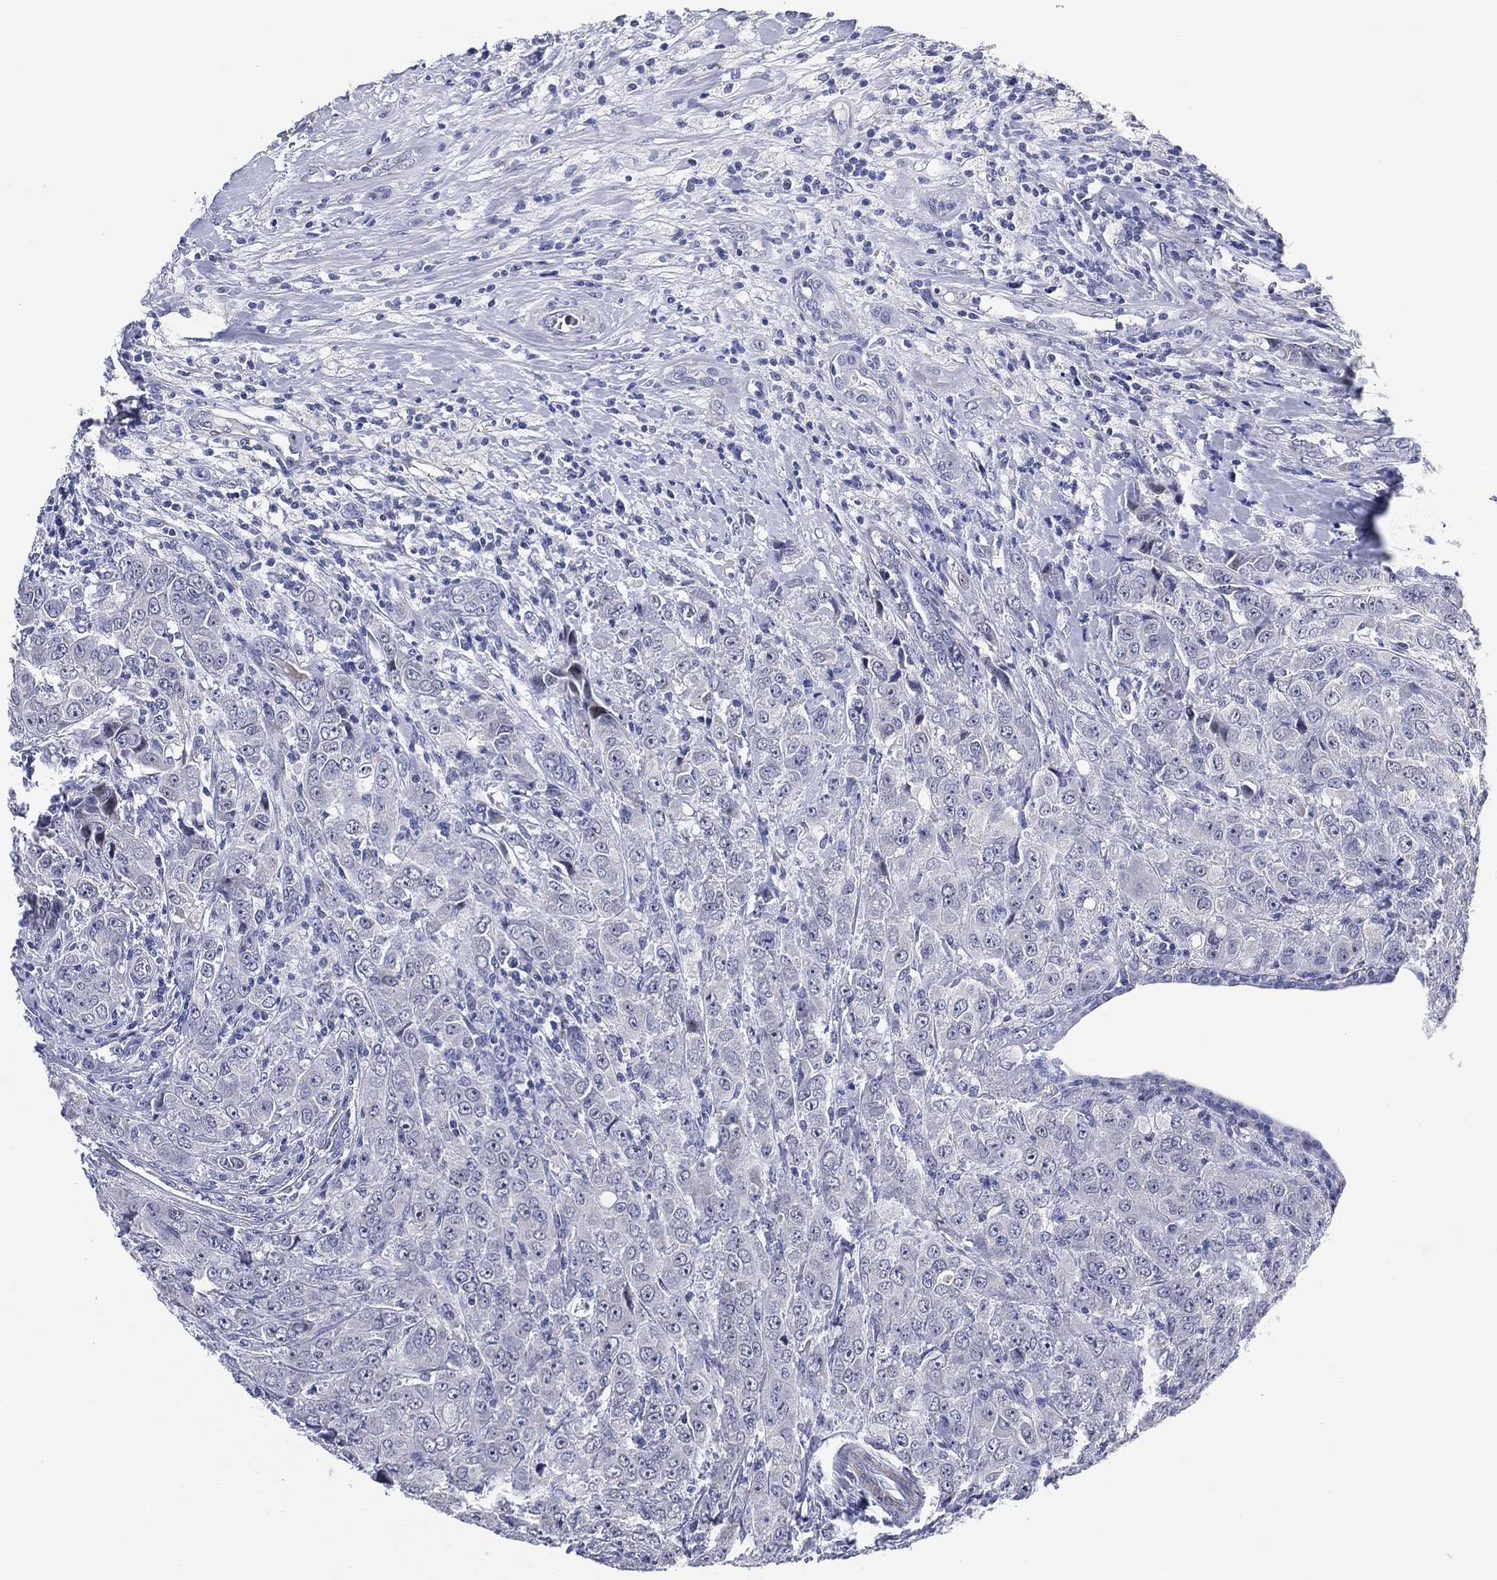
{"staining": {"intensity": "negative", "quantity": "none", "location": "none"}, "tissue": "breast cancer", "cell_type": "Tumor cells", "image_type": "cancer", "snomed": [{"axis": "morphology", "description": "Duct carcinoma"}, {"axis": "topography", "description": "Breast"}], "caption": "IHC image of neoplastic tissue: breast cancer (infiltrating ductal carcinoma) stained with DAB (3,3'-diaminobenzidine) demonstrates no significant protein positivity in tumor cells.", "gene": "CLIP3", "patient": {"sex": "female", "age": 43}}